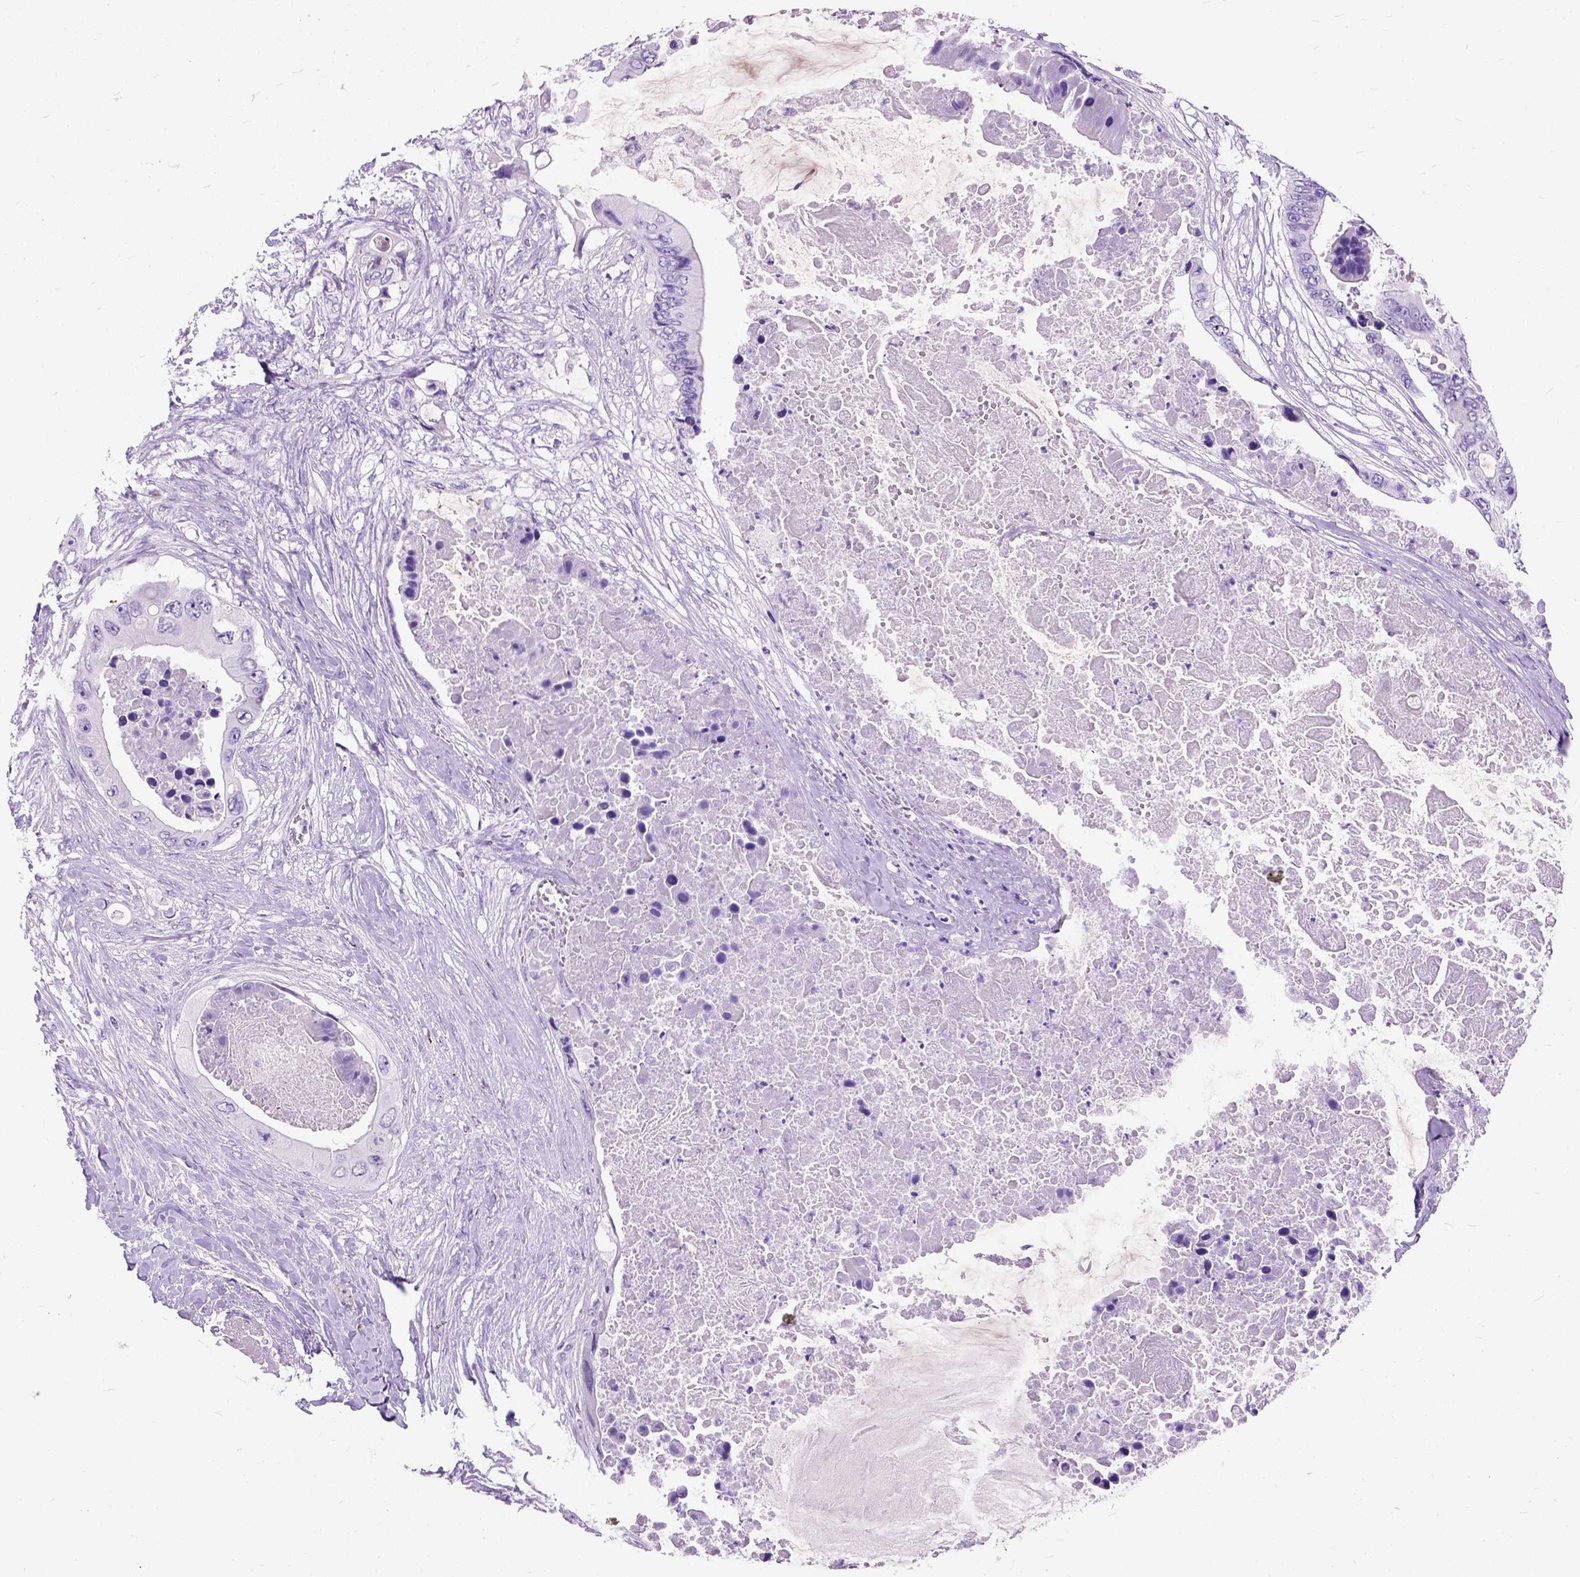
{"staining": {"intensity": "negative", "quantity": "none", "location": "none"}, "tissue": "colorectal cancer", "cell_type": "Tumor cells", "image_type": "cancer", "snomed": [{"axis": "morphology", "description": "Adenocarcinoma, NOS"}, {"axis": "topography", "description": "Rectum"}], "caption": "Tumor cells show no significant positivity in adenocarcinoma (colorectal).", "gene": "MAPT", "patient": {"sex": "male", "age": 63}}